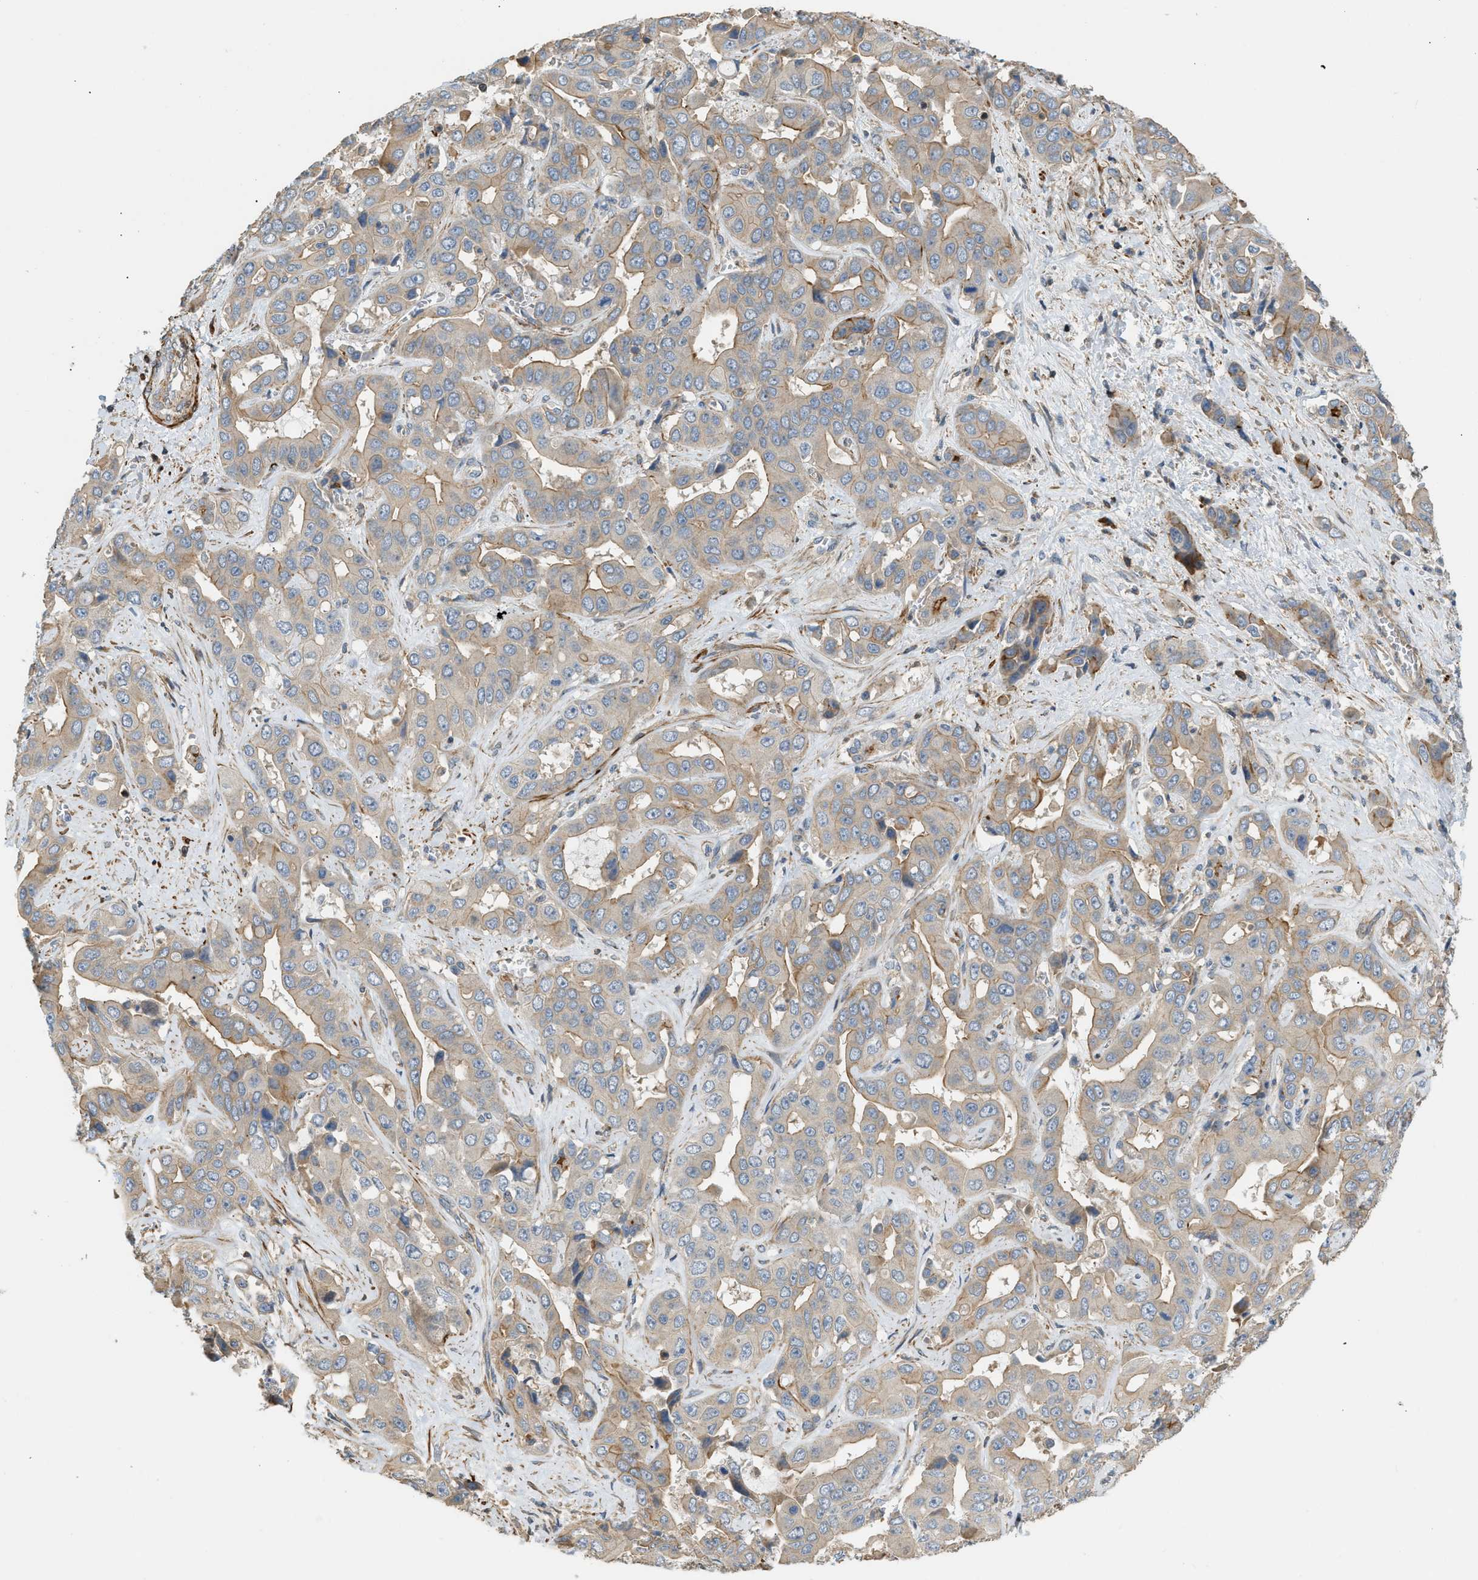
{"staining": {"intensity": "moderate", "quantity": "25%-75%", "location": "cytoplasmic/membranous"}, "tissue": "liver cancer", "cell_type": "Tumor cells", "image_type": "cancer", "snomed": [{"axis": "morphology", "description": "Cholangiocarcinoma"}, {"axis": "topography", "description": "Liver"}], "caption": "Brown immunohistochemical staining in cholangiocarcinoma (liver) reveals moderate cytoplasmic/membranous positivity in approximately 25%-75% of tumor cells.", "gene": "BTN3A2", "patient": {"sex": "female", "age": 52}}